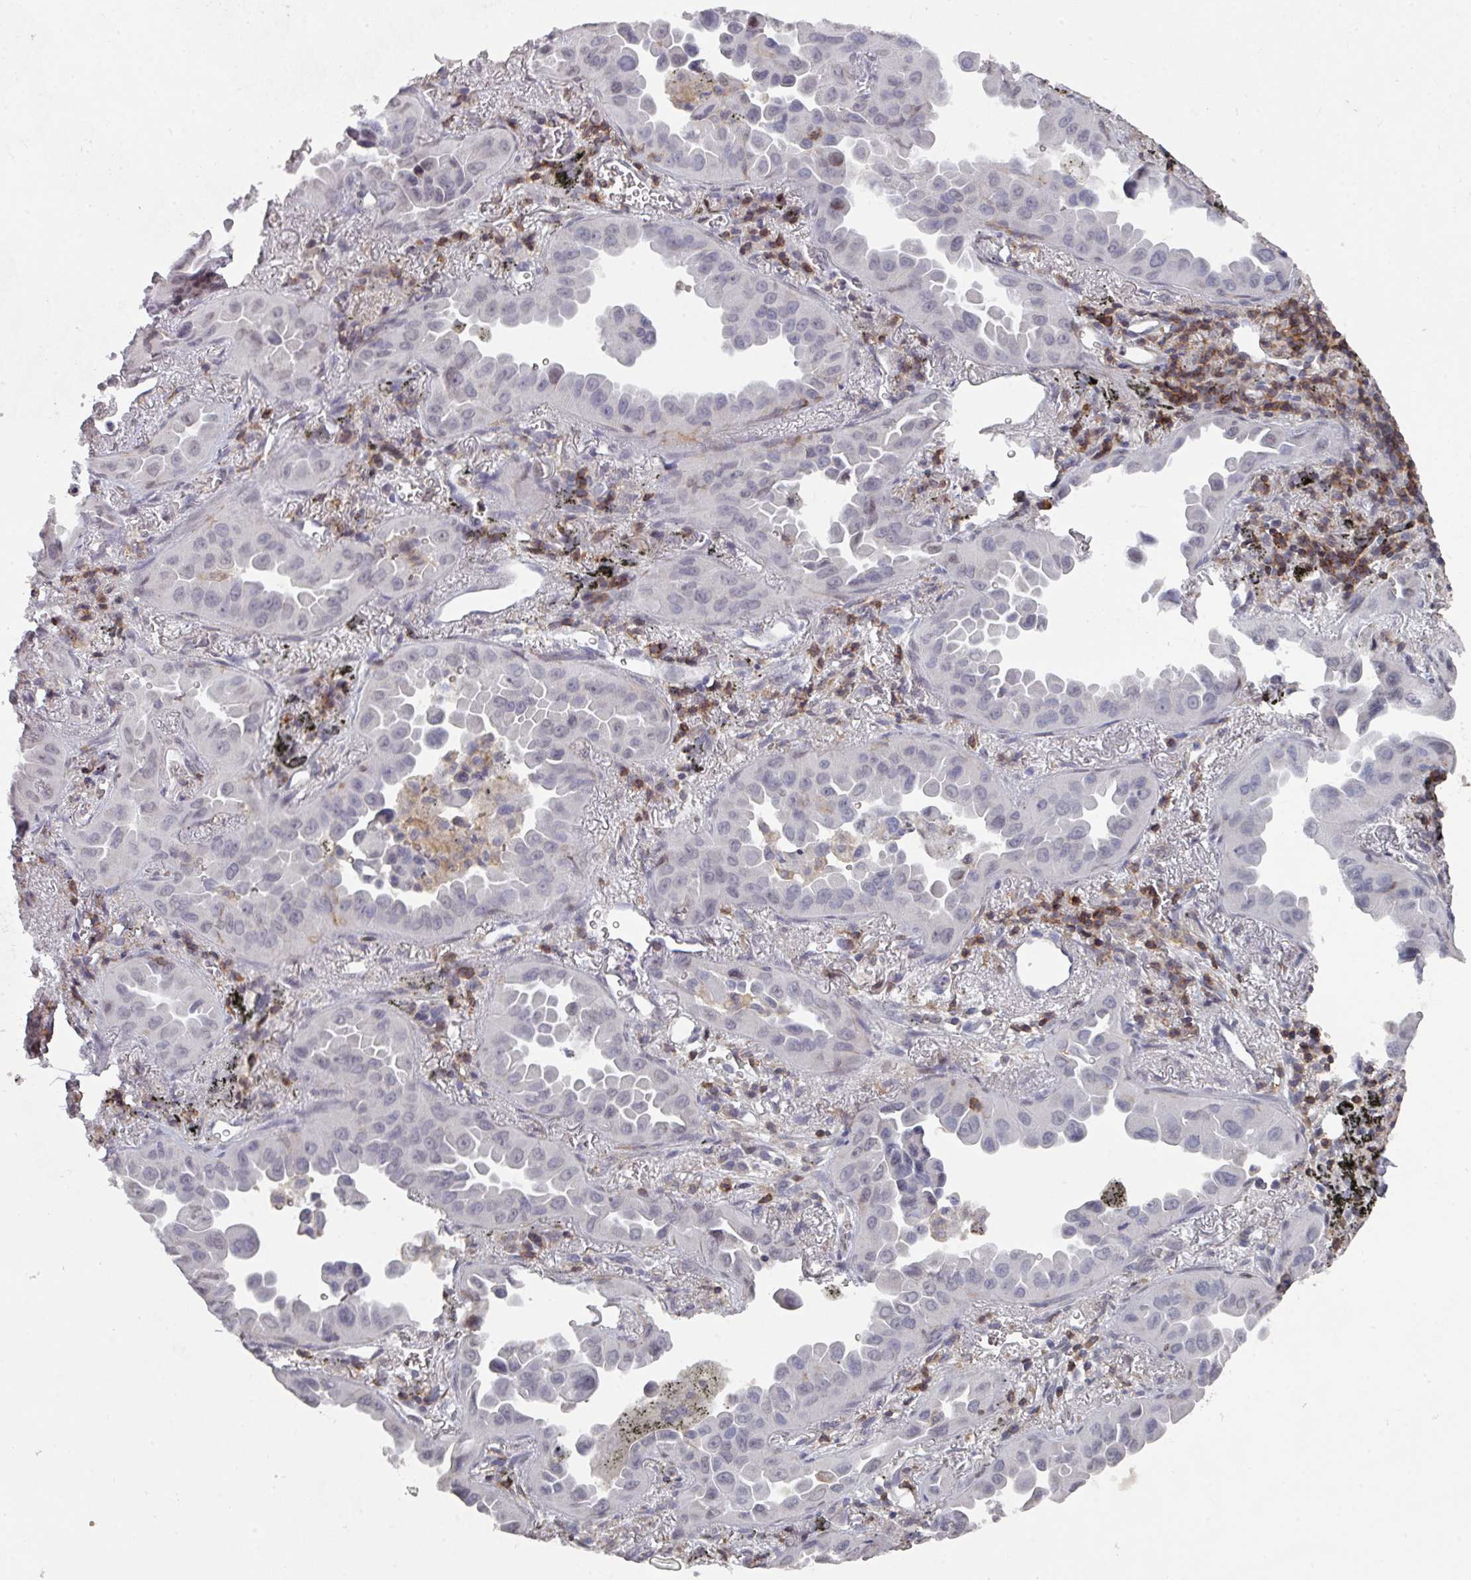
{"staining": {"intensity": "negative", "quantity": "none", "location": "none"}, "tissue": "lung cancer", "cell_type": "Tumor cells", "image_type": "cancer", "snomed": [{"axis": "morphology", "description": "Adenocarcinoma, NOS"}, {"axis": "topography", "description": "Lung"}], "caption": "Micrograph shows no protein expression in tumor cells of lung adenocarcinoma tissue. (Brightfield microscopy of DAB immunohistochemistry (IHC) at high magnification).", "gene": "RASAL3", "patient": {"sex": "male", "age": 68}}